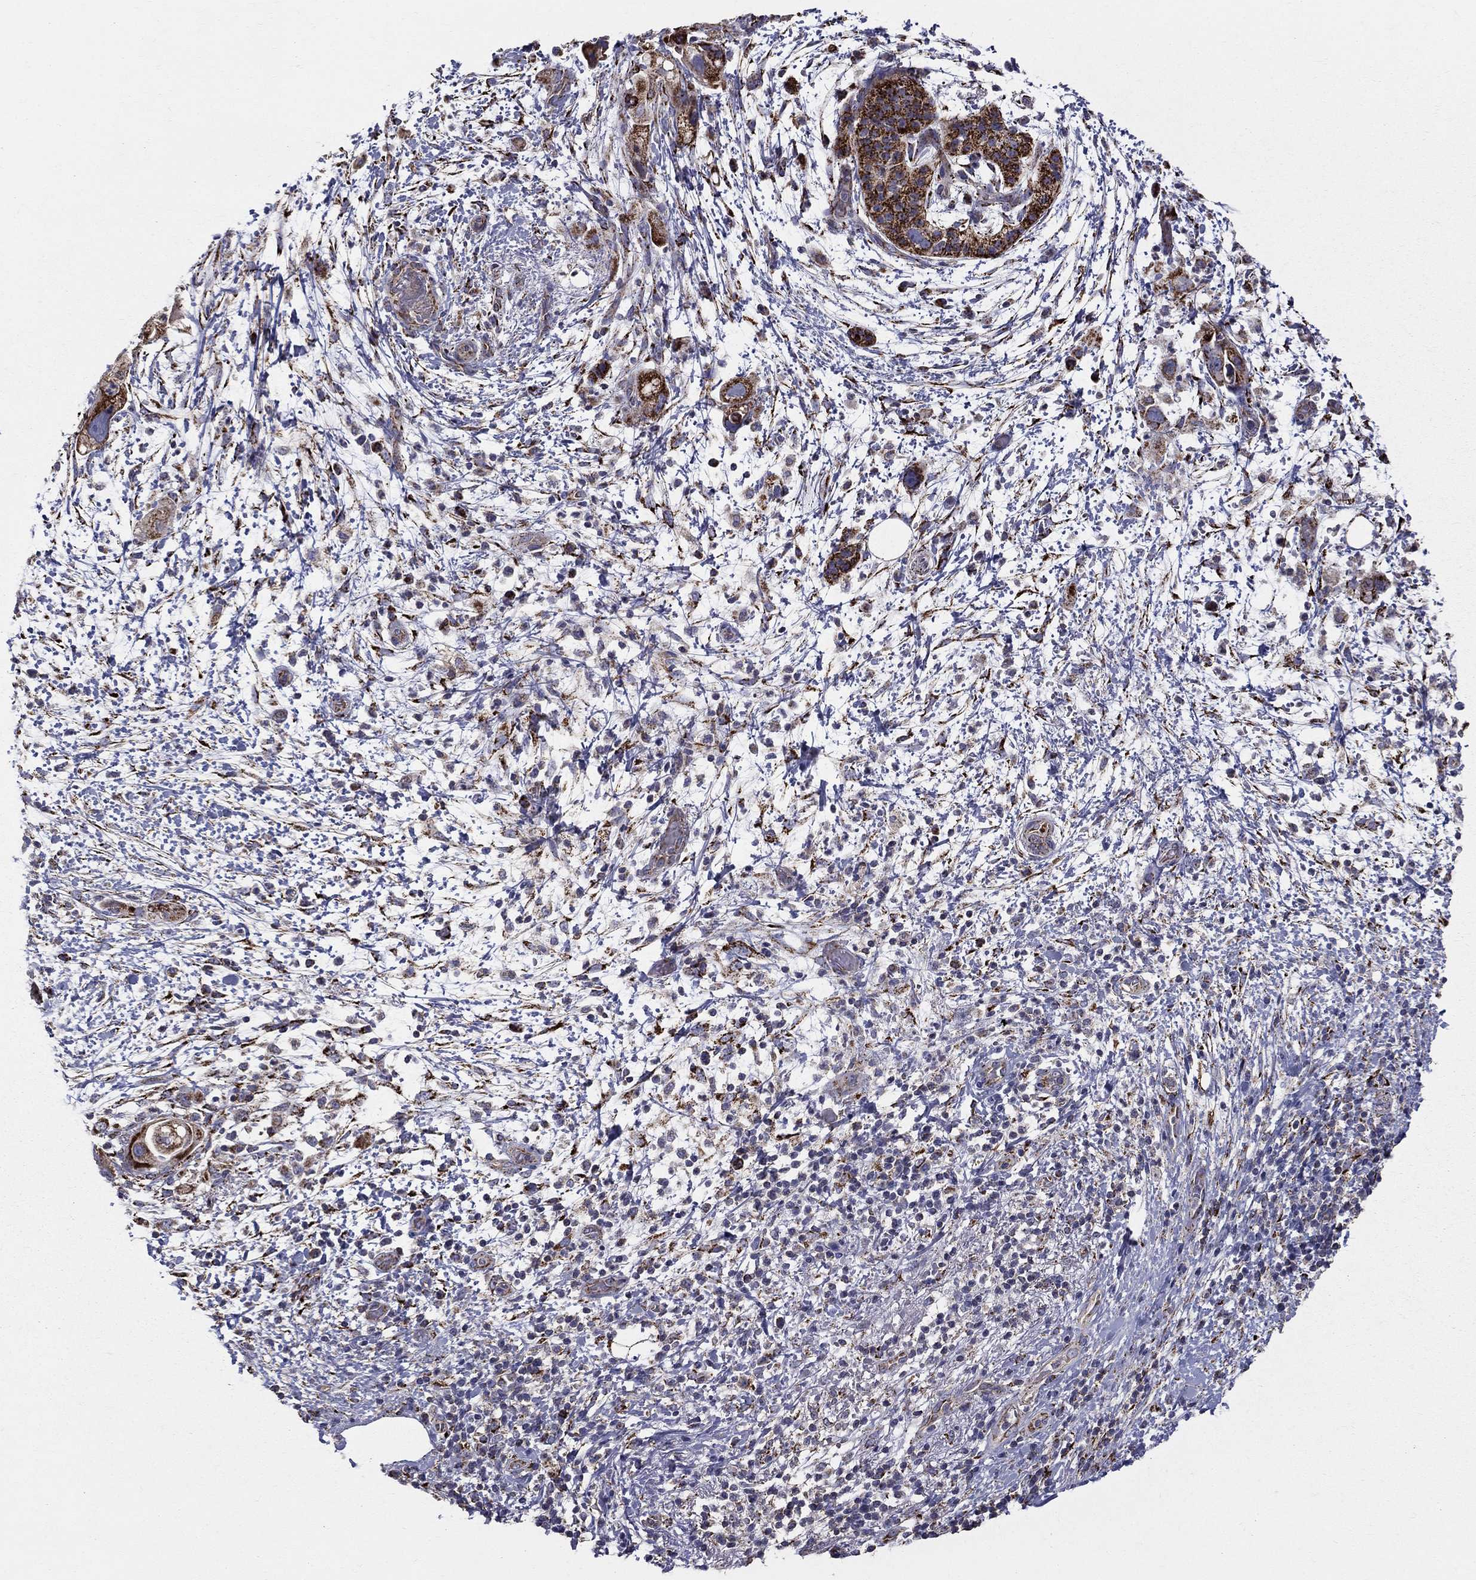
{"staining": {"intensity": "strong", "quantity": "25%-75%", "location": "cytoplasmic/membranous"}, "tissue": "pancreatic cancer", "cell_type": "Tumor cells", "image_type": "cancer", "snomed": [{"axis": "morphology", "description": "Adenocarcinoma, NOS"}, {"axis": "topography", "description": "Pancreas"}], "caption": "A brown stain labels strong cytoplasmic/membranous staining of a protein in pancreatic cancer tumor cells.", "gene": "GCSH", "patient": {"sex": "female", "age": 72}}